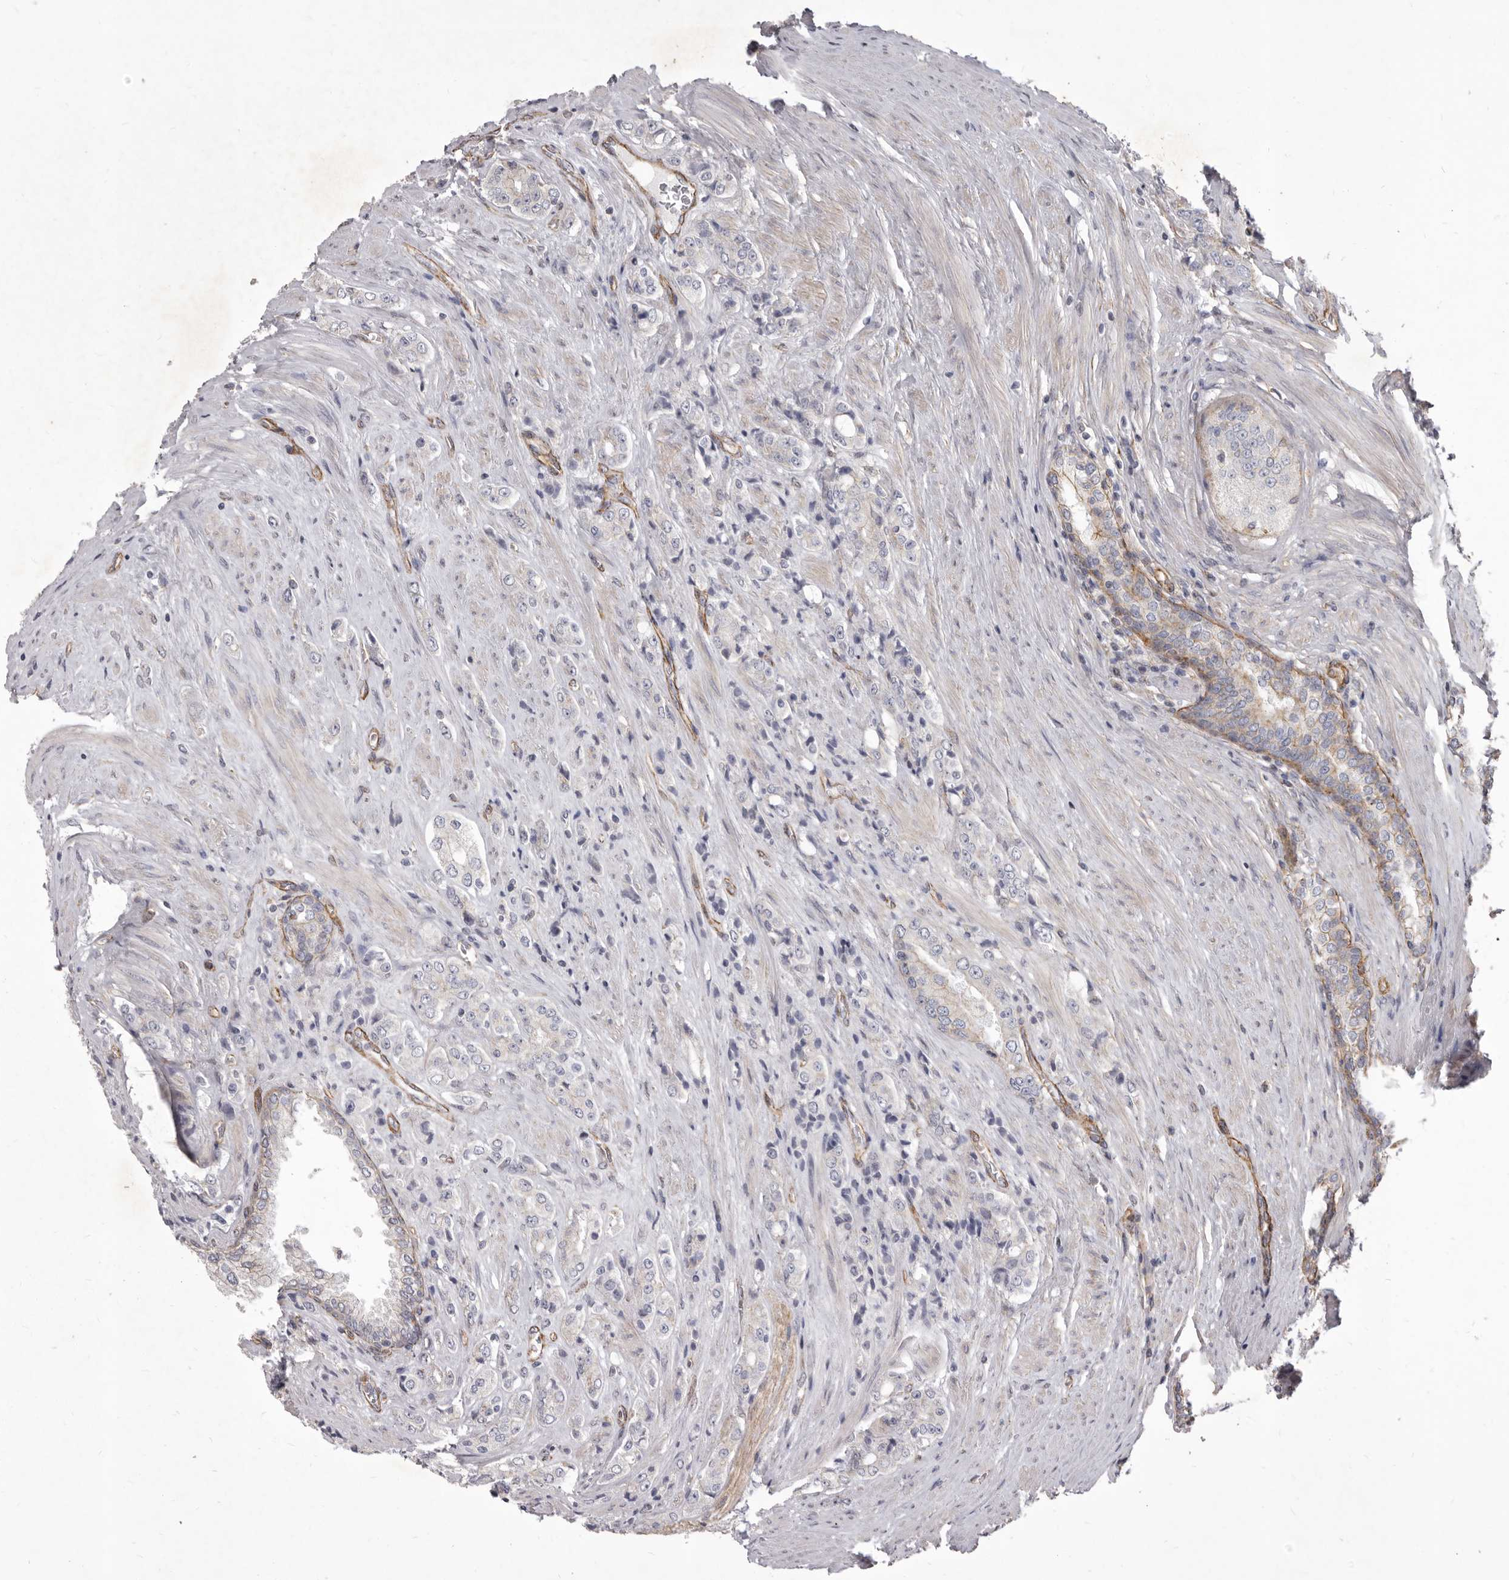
{"staining": {"intensity": "negative", "quantity": "none", "location": "none"}, "tissue": "prostate cancer", "cell_type": "Tumor cells", "image_type": "cancer", "snomed": [{"axis": "morphology", "description": "Adenocarcinoma, High grade"}, {"axis": "topography", "description": "Prostate"}], "caption": "This is a photomicrograph of immunohistochemistry (IHC) staining of adenocarcinoma (high-grade) (prostate), which shows no staining in tumor cells.", "gene": "P2RX6", "patient": {"sex": "male", "age": 61}}